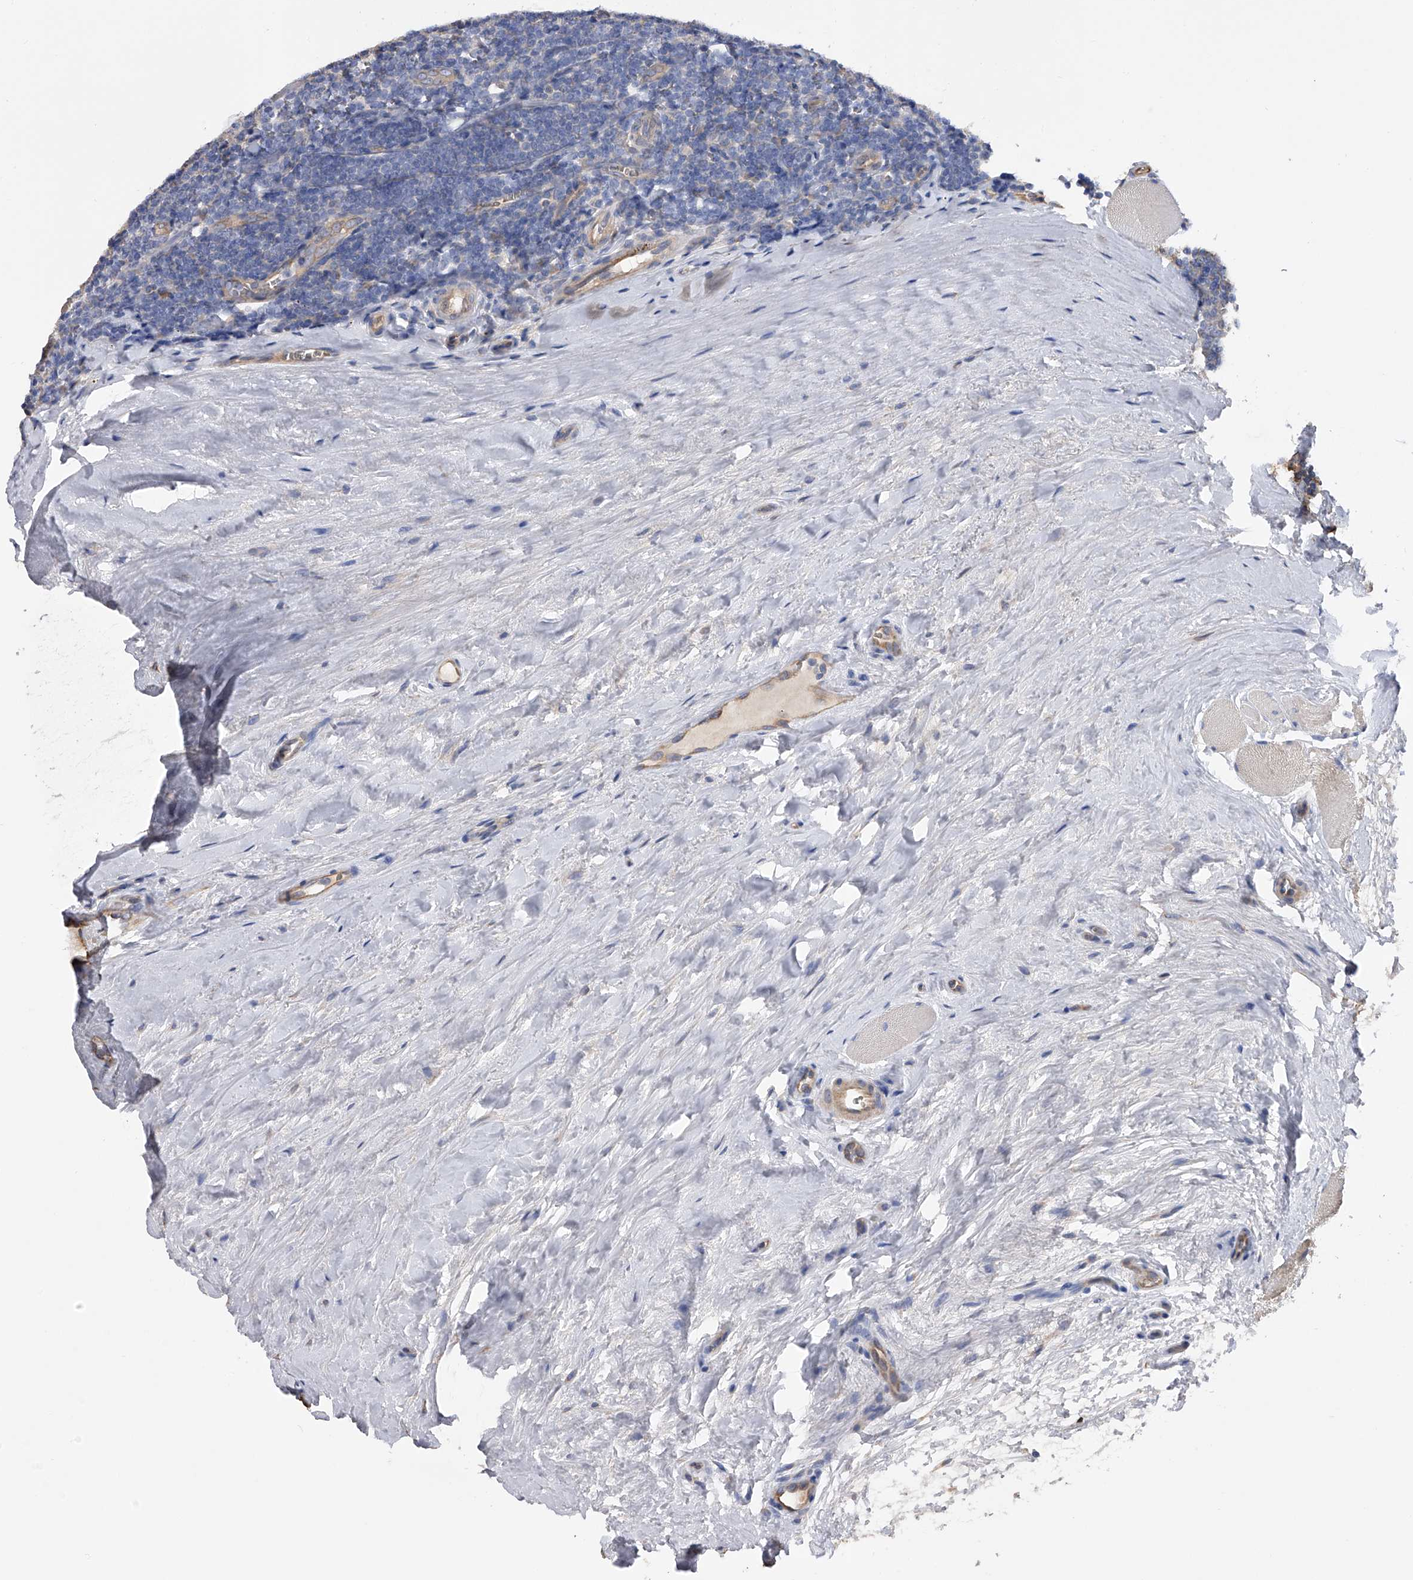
{"staining": {"intensity": "negative", "quantity": "none", "location": "none"}, "tissue": "tonsil", "cell_type": "Germinal center cells", "image_type": "normal", "snomed": [{"axis": "morphology", "description": "Normal tissue, NOS"}, {"axis": "topography", "description": "Tonsil"}], "caption": "IHC image of unremarkable human tonsil stained for a protein (brown), which exhibits no positivity in germinal center cells.", "gene": "RWDD2A", "patient": {"sex": "male", "age": 27}}